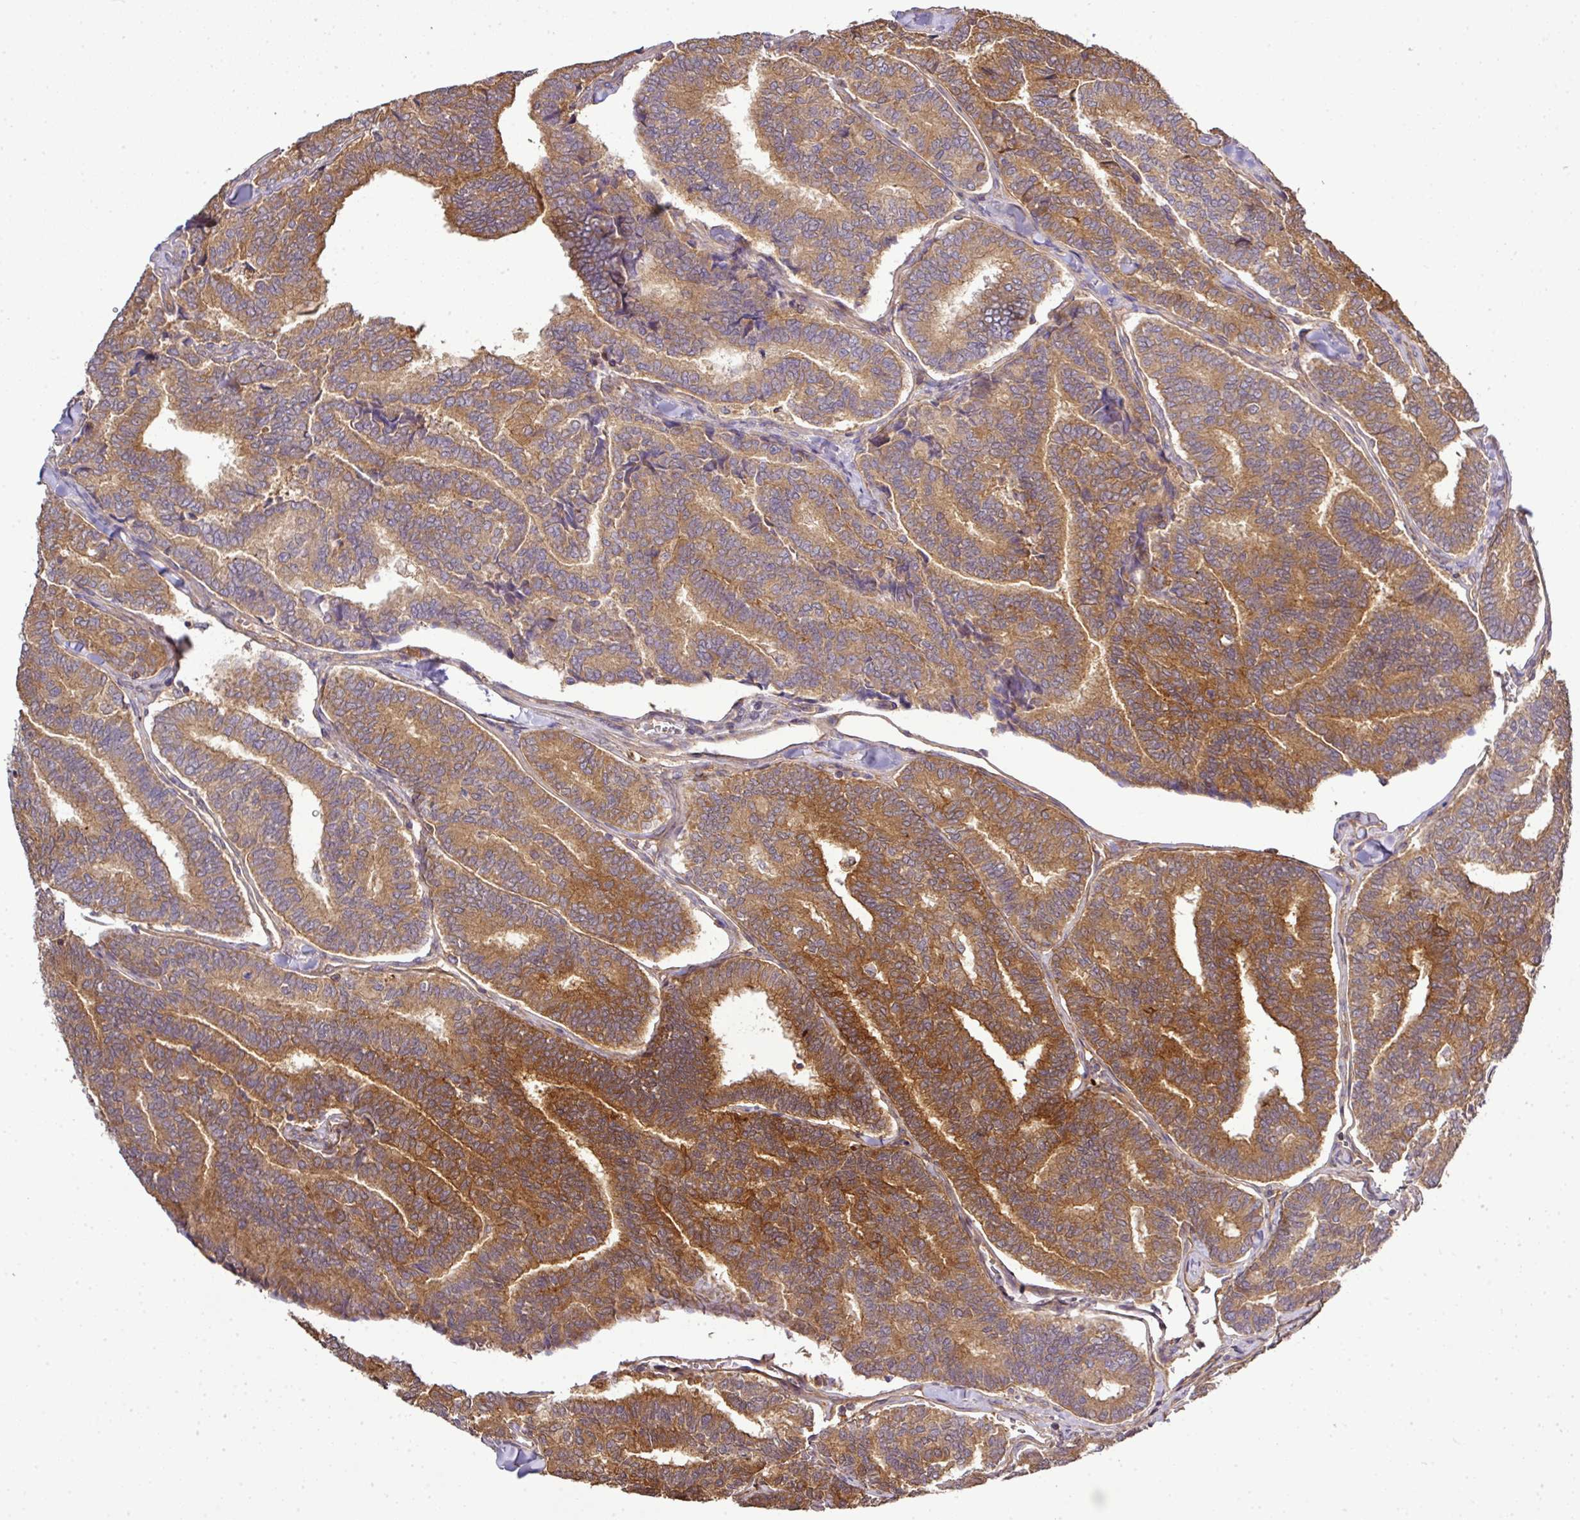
{"staining": {"intensity": "moderate", "quantity": ">75%", "location": "cytoplasmic/membranous"}, "tissue": "thyroid cancer", "cell_type": "Tumor cells", "image_type": "cancer", "snomed": [{"axis": "morphology", "description": "Papillary adenocarcinoma, NOS"}, {"axis": "topography", "description": "Thyroid gland"}], "caption": "Thyroid cancer (papillary adenocarcinoma) tissue demonstrates moderate cytoplasmic/membranous expression in about >75% of tumor cells, visualized by immunohistochemistry.", "gene": "TMEM107", "patient": {"sex": "female", "age": 35}}